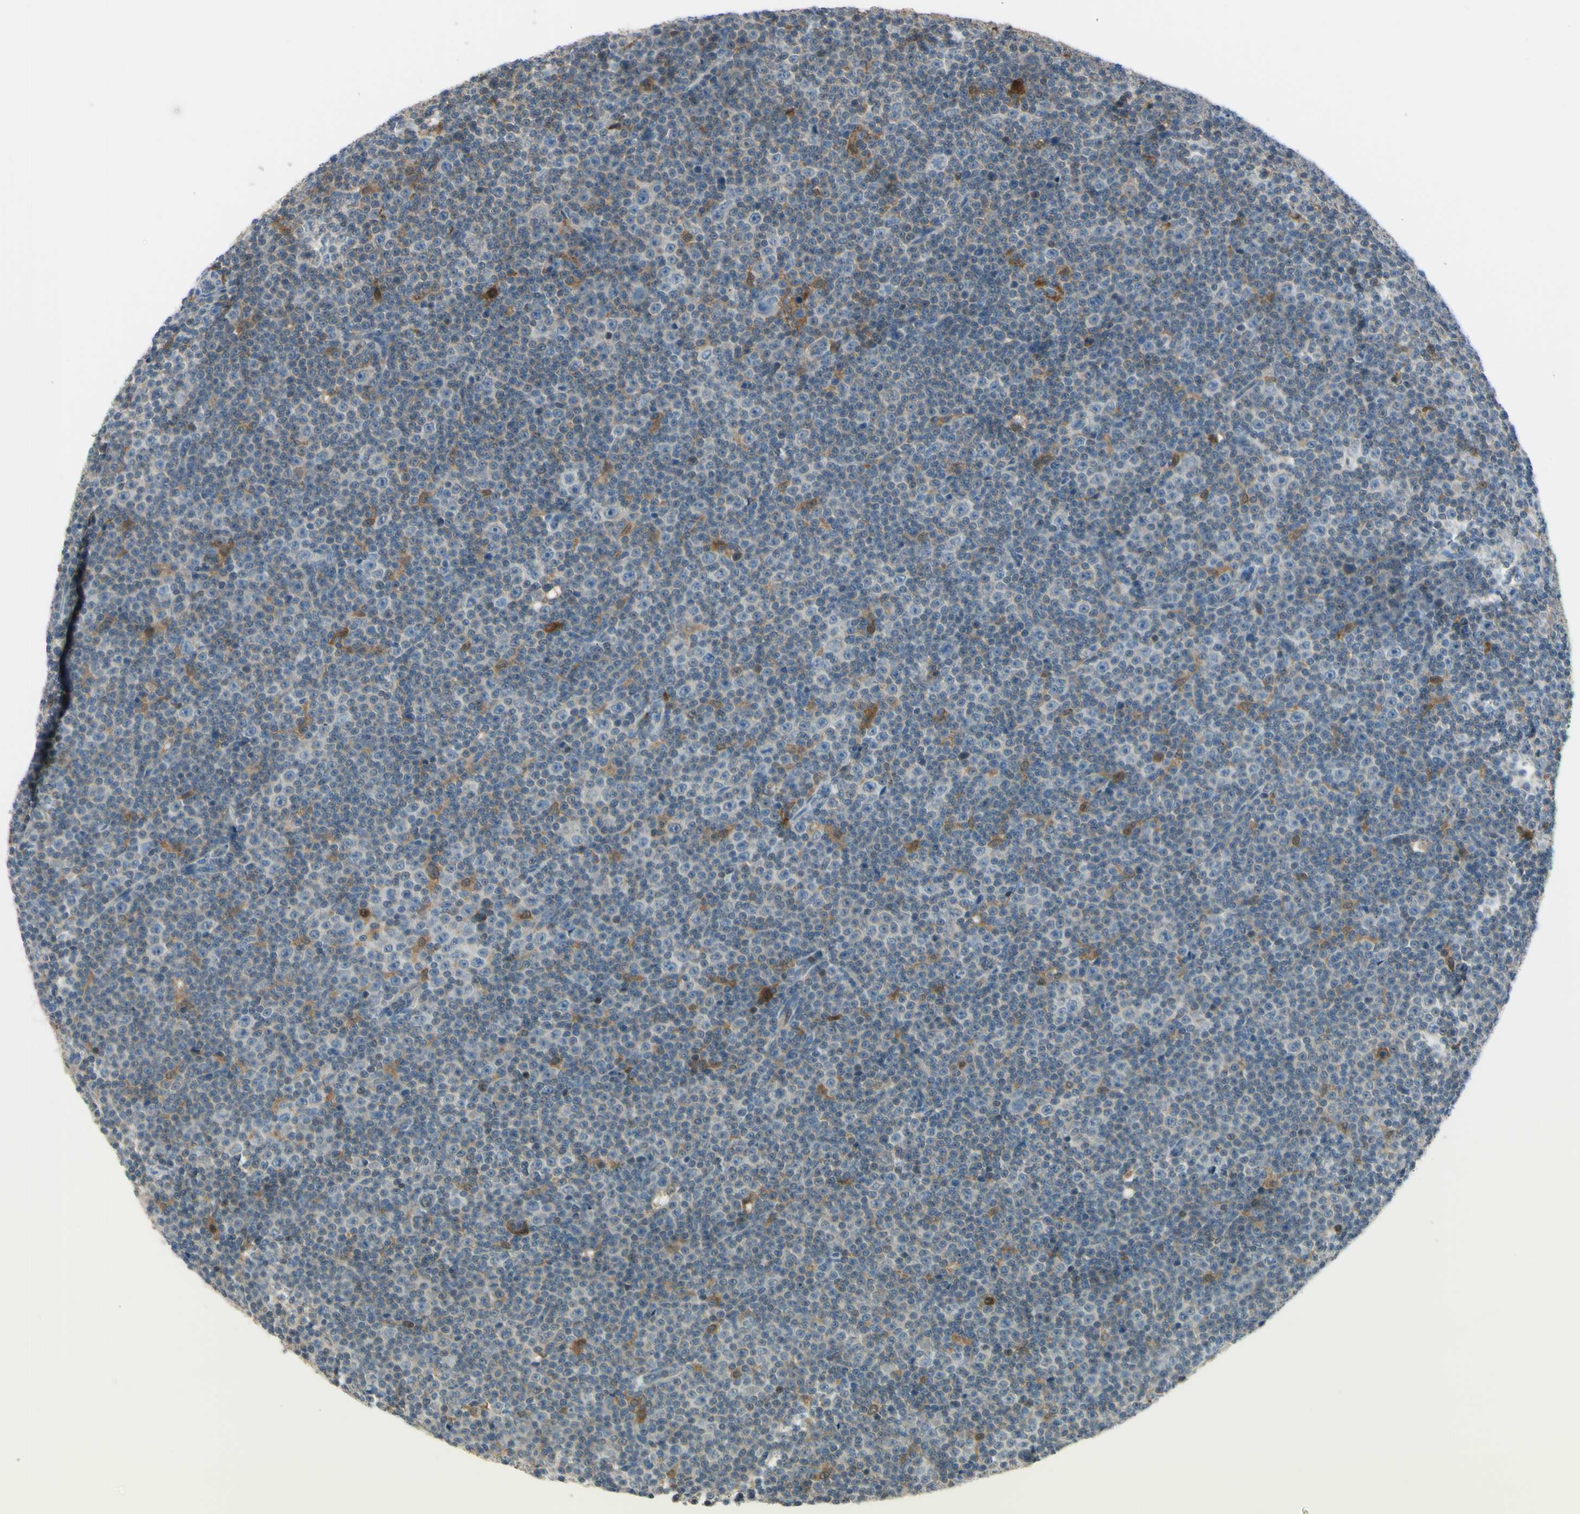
{"staining": {"intensity": "negative", "quantity": "none", "location": "none"}, "tissue": "lymphoma", "cell_type": "Tumor cells", "image_type": "cancer", "snomed": [{"axis": "morphology", "description": "Malignant lymphoma, non-Hodgkin's type, Low grade"}, {"axis": "topography", "description": "Lymph node"}], "caption": "Photomicrograph shows no protein staining in tumor cells of lymphoma tissue.", "gene": "CYRIB", "patient": {"sex": "female", "age": 67}}